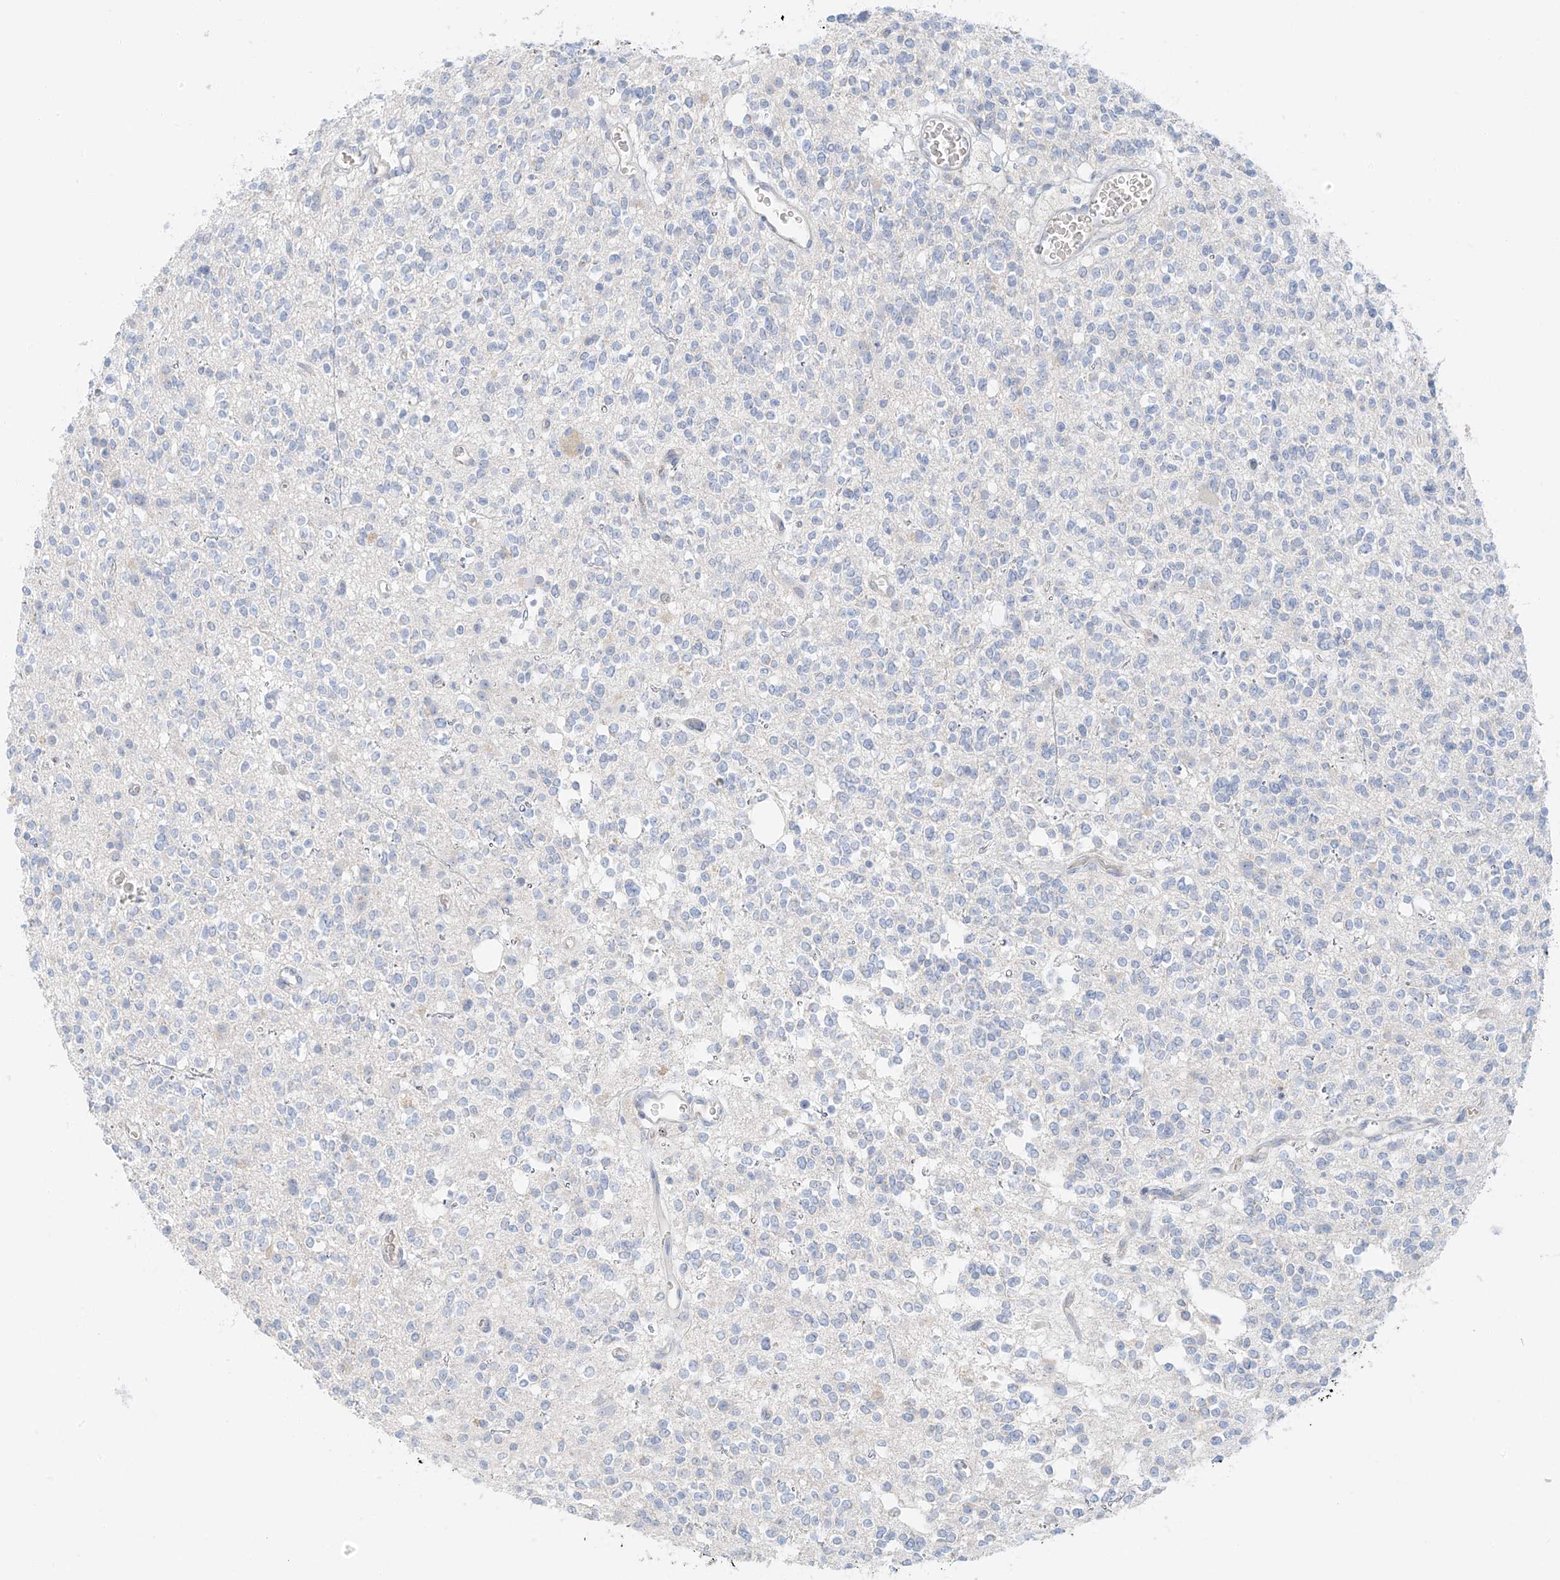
{"staining": {"intensity": "negative", "quantity": "none", "location": "none"}, "tissue": "glioma", "cell_type": "Tumor cells", "image_type": "cancer", "snomed": [{"axis": "morphology", "description": "Glioma, malignant, High grade"}, {"axis": "topography", "description": "Brain"}], "caption": "Immunohistochemistry (IHC) image of neoplastic tissue: high-grade glioma (malignant) stained with DAB demonstrates no significant protein staining in tumor cells.", "gene": "PGC", "patient": {"sex": "male", "age": 34}}